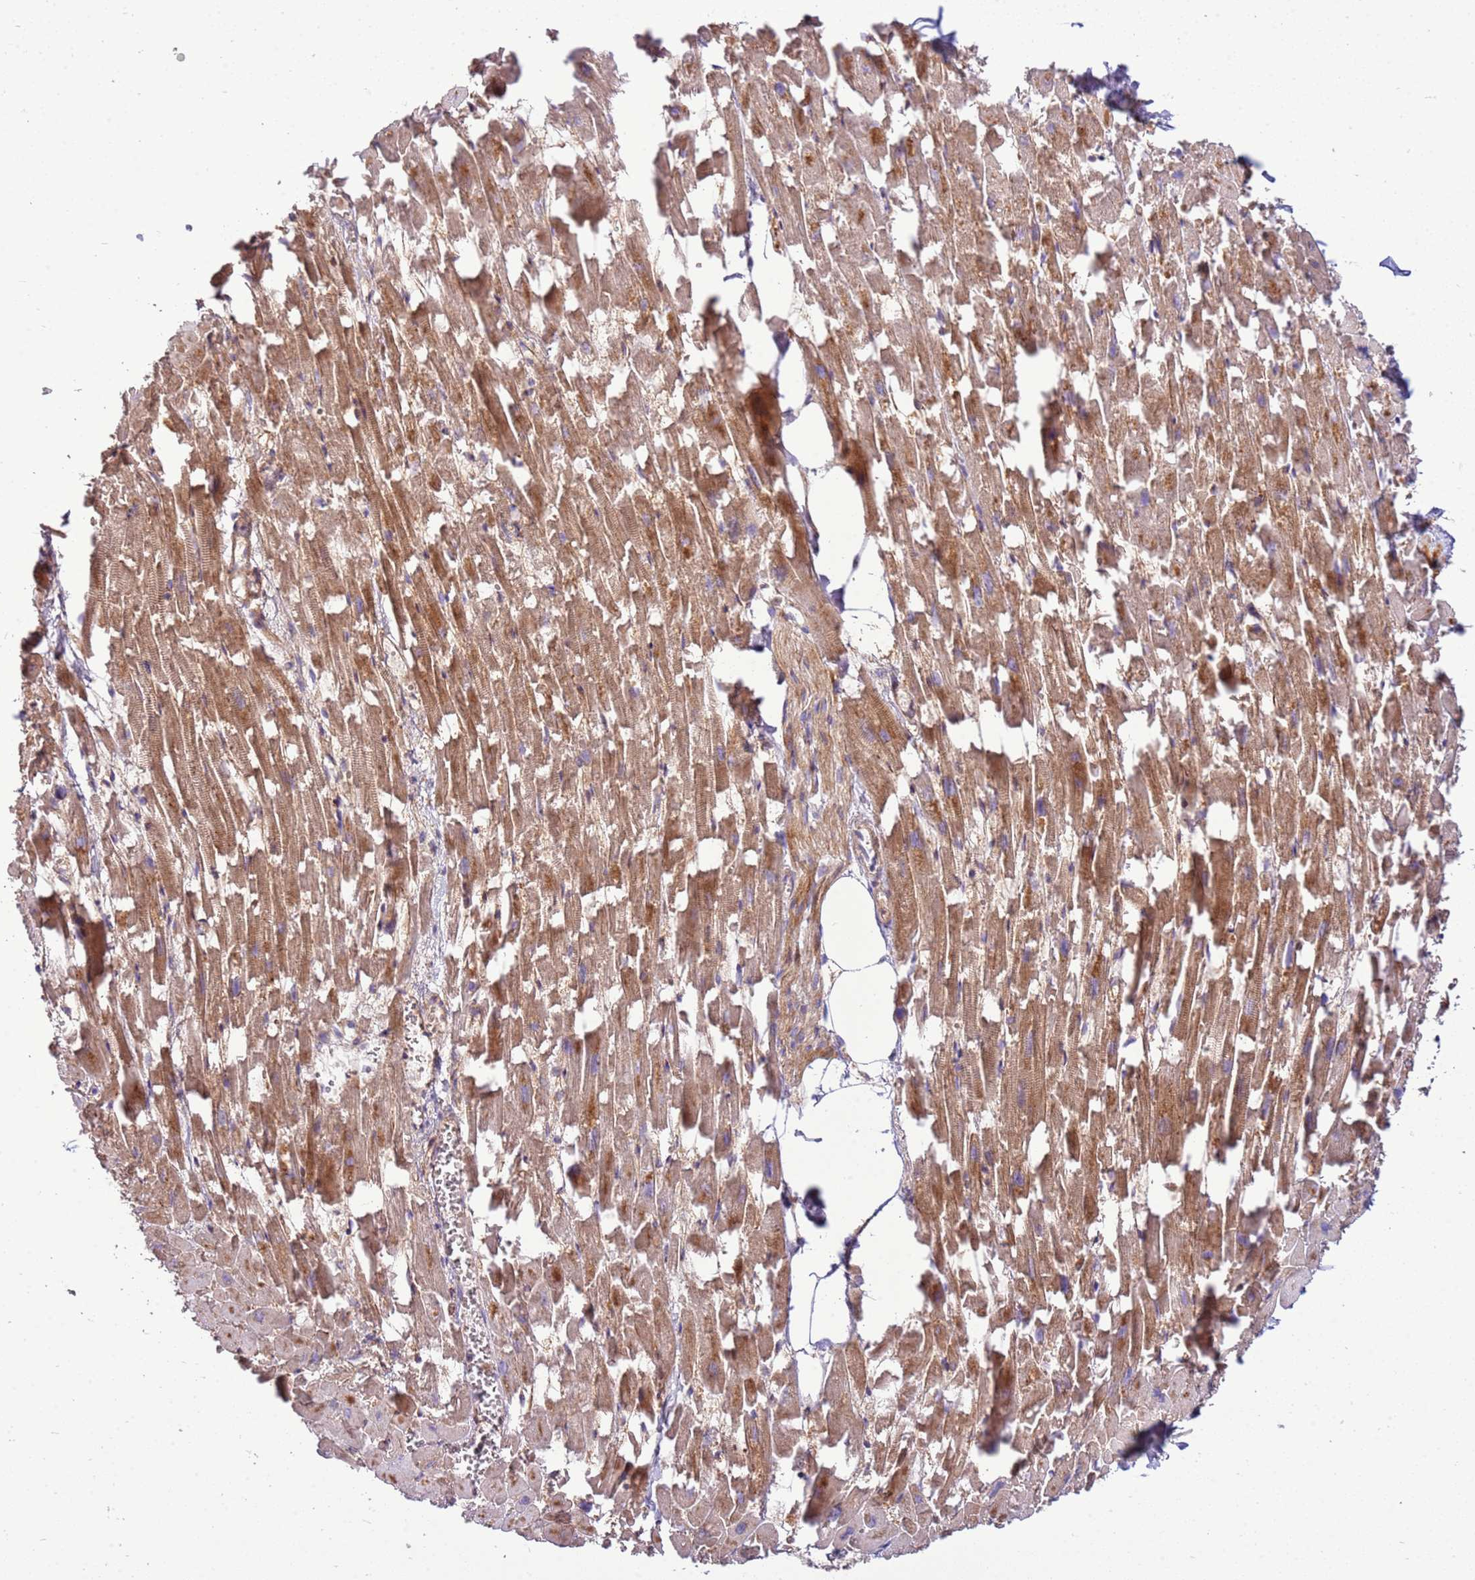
{"staining": {"intensity": "moderate", "quantity": ">75%", "location": "cytoplasmic/membranous"}, "tissue": "heart muscle", "cell_type": "Cardiomyocytes", "image_type": "normal", "snomed": [{"axis": "morphology", "description": "Normal tissue, NOS"}, {"axis": "topography", "description": "Heart"}], "caption": "High-power microscopy captured an immunohistochemistry image of unremarkable heart muscle, revealing moderate cytoplasmic/membranous positivity in approximately >75% of cardiomyocytes.", "gene": "ZNF624", "patient": {"sex": "female", "age": 64}}